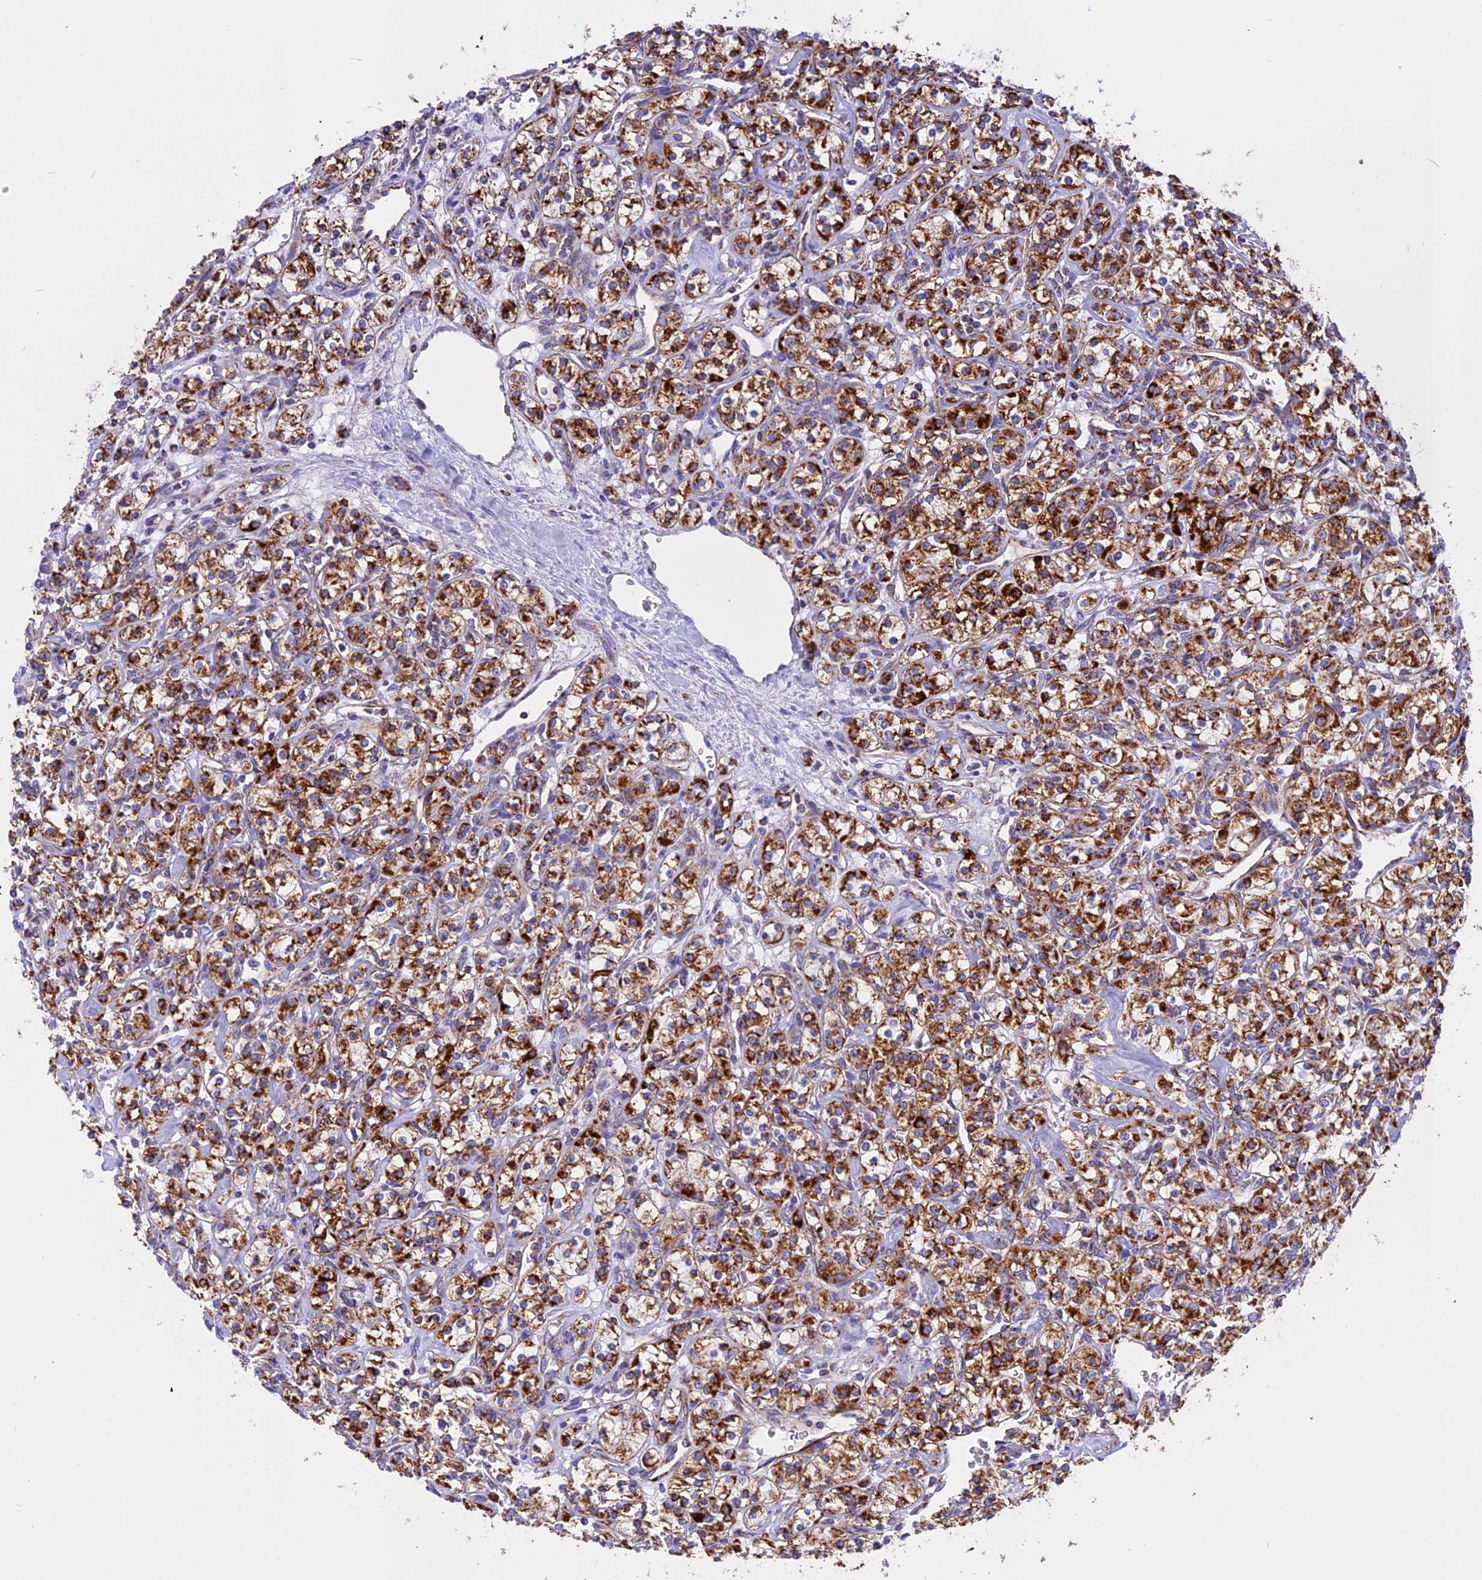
{"staining": {"intensity": "strong", "quantity": ">75%", "location": "cytoplasmic/membranous"}, "tissue": "renal cancer", "cell_type": "Tumor cells", "image_type": "cancer", "snomed": [{"axis": "morphology", "description": "Adenocarcinoma, NOS"}, {"axis": "topography", "description": "Kidney"}], "caption": "There is high levels of strong cytoplasmic/membranous positivity in tumor cells of renal cancer (adenocarcinoma), as demonstrated by immunohistochemical staining (brown color).", "gene": "VDAC2", "patient": {"sex": "male", "age": 77}}